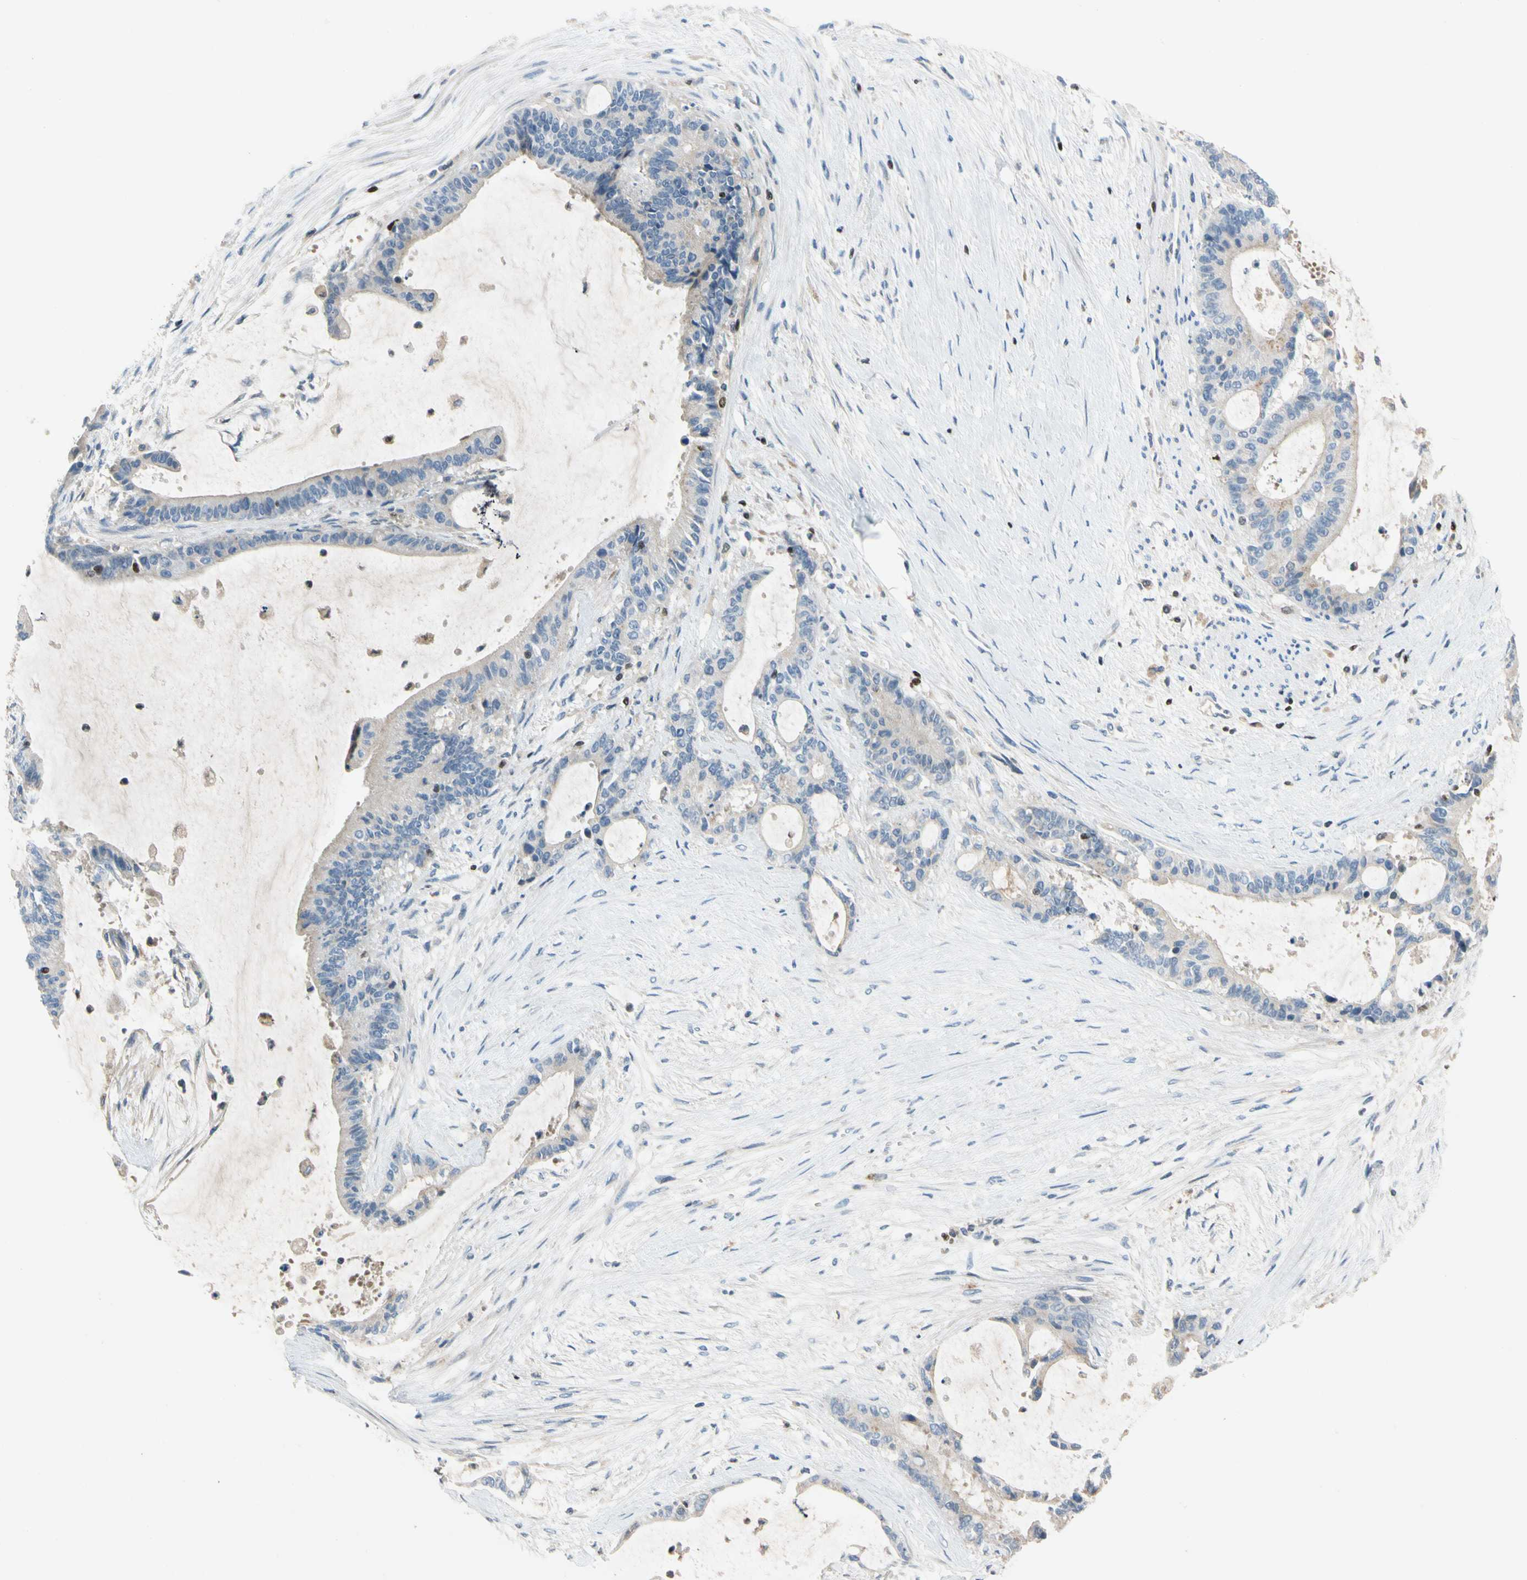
{"staining": {"intensity": "weak", "quantity": "25%-75%", "location": "cytoplasmic/membranous"}, "tissue": "liver cancer", "cell_type": "Tumor cells", "image_type": "cancer", "snomed": [{"axis": "morphology", "description": "Cholangiocarcinoma"}, {"axis": "topography", "description": "Liver"}], "caption": "Immunohistochemistry staining of cholangiocarcinoma (liver), which reveals low levels of weak cytoplasmic/membranous staining in approximately 25%-75% of tumor cells indicating weak cytoplasmic/membranous protein staining. The staining was performed using DAB (3,3'-diaminobenzidine) (brown) for protein detection and nuclei were counterstained in hematoxylin (blue).", "gene": "SP140", "patient": {"sex": "female", "age": 73}}